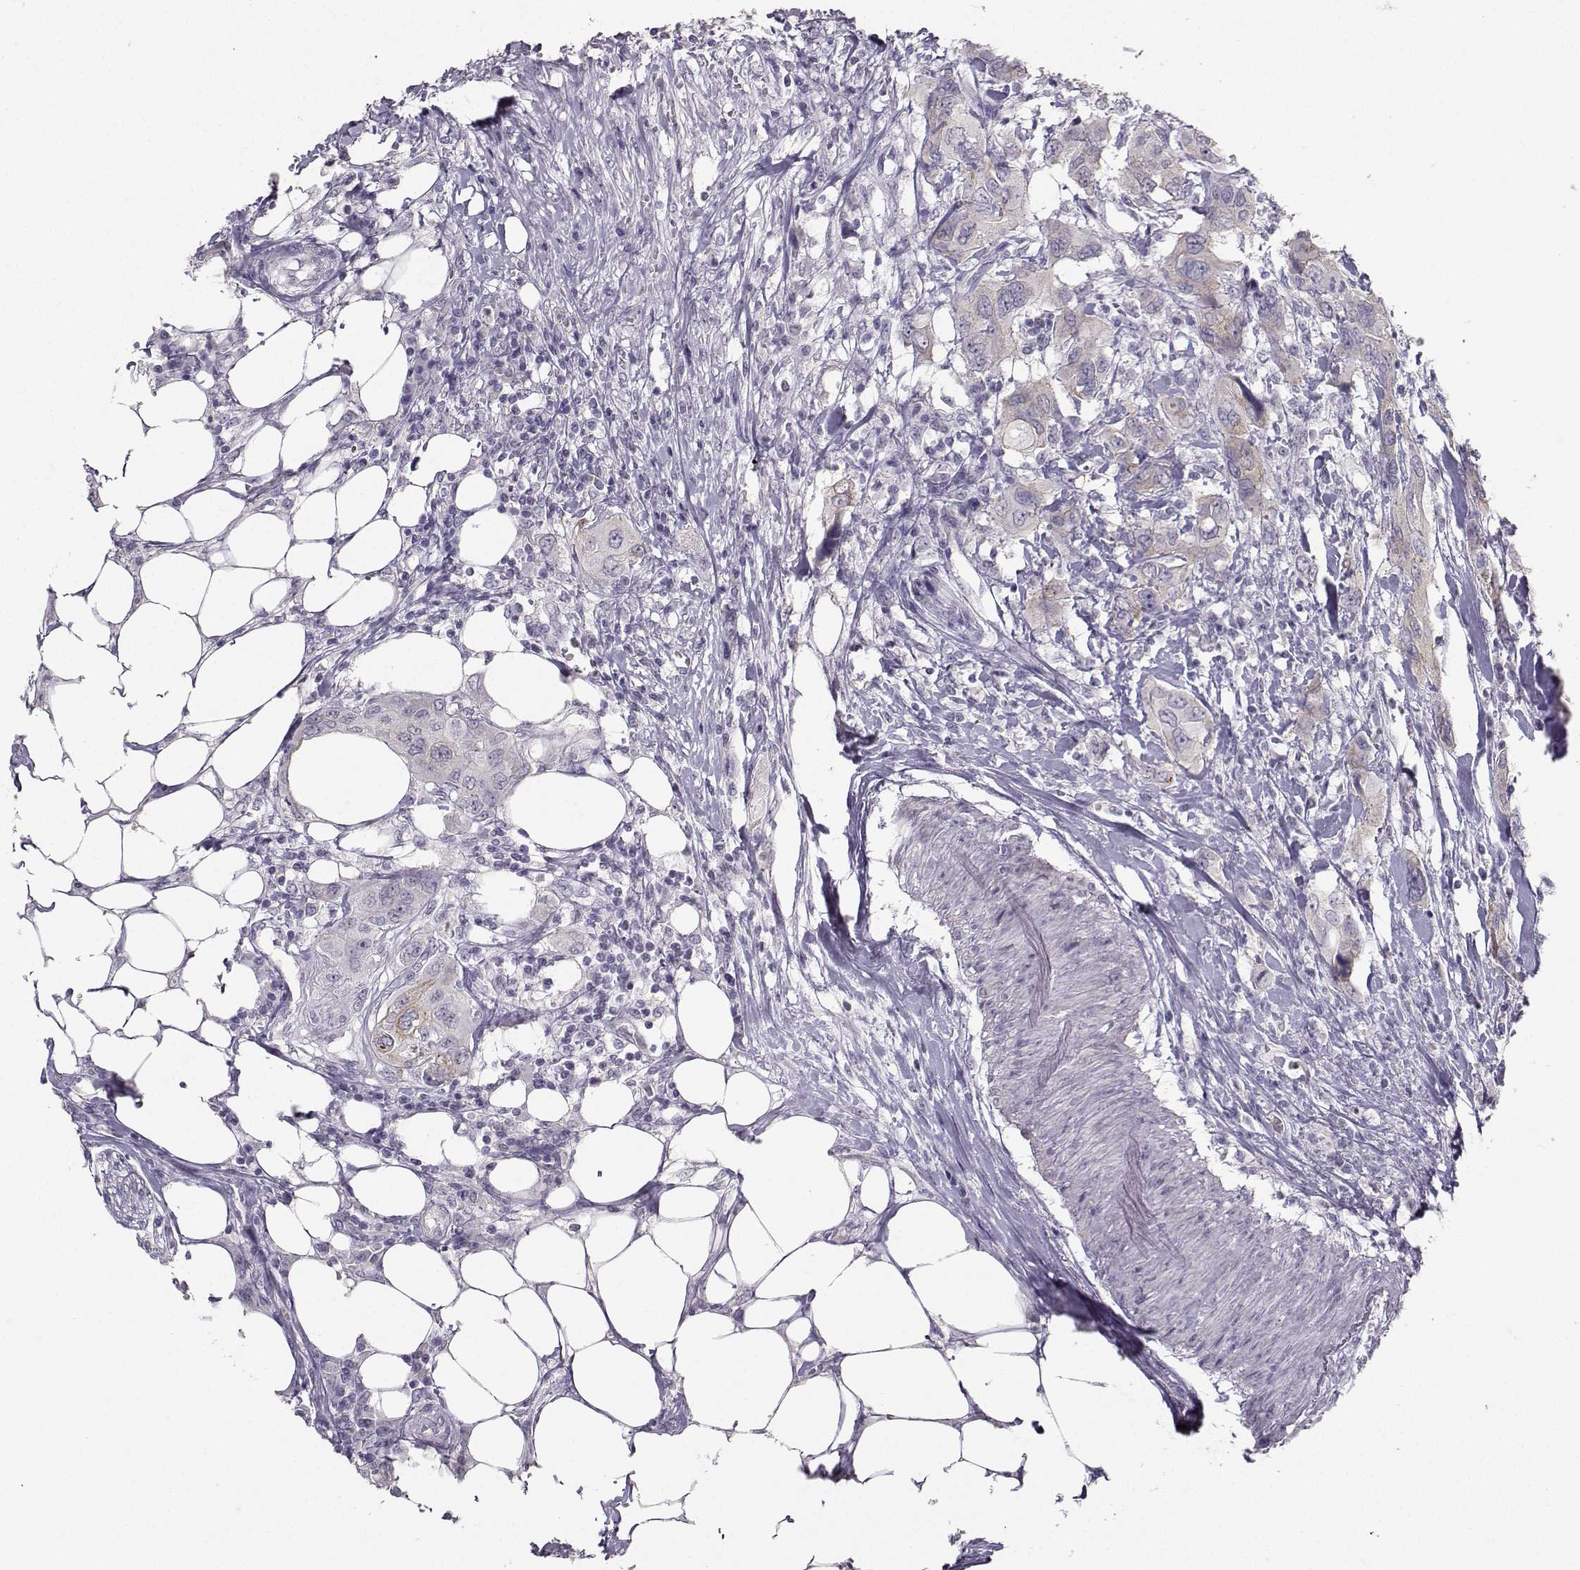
{"staining": {"intensity": "moderate", "quantity": "<25%", "location": "cytoplasmic/membranous"}, "tissue": "urothelial cancer", "cell_type": "Tumor cells", "image_type": "cancer", "snomed": [{"axis": "morphology", "description": "Urothelial carcinoma, NOS"}, {"axis": "morphology", "description": "Urothelial carcinoma, High grade"}, {"axis": "topography", "description": "Urinary bladder"}], "caption": "Transitional cell carcinoma stained with immunohistochemistry demonstrates moderate cytoplasmic/membranous expression in about <25% of tumor cells.", "gene": "PKP2", "patient": {"sex": "male", "age": 63}}